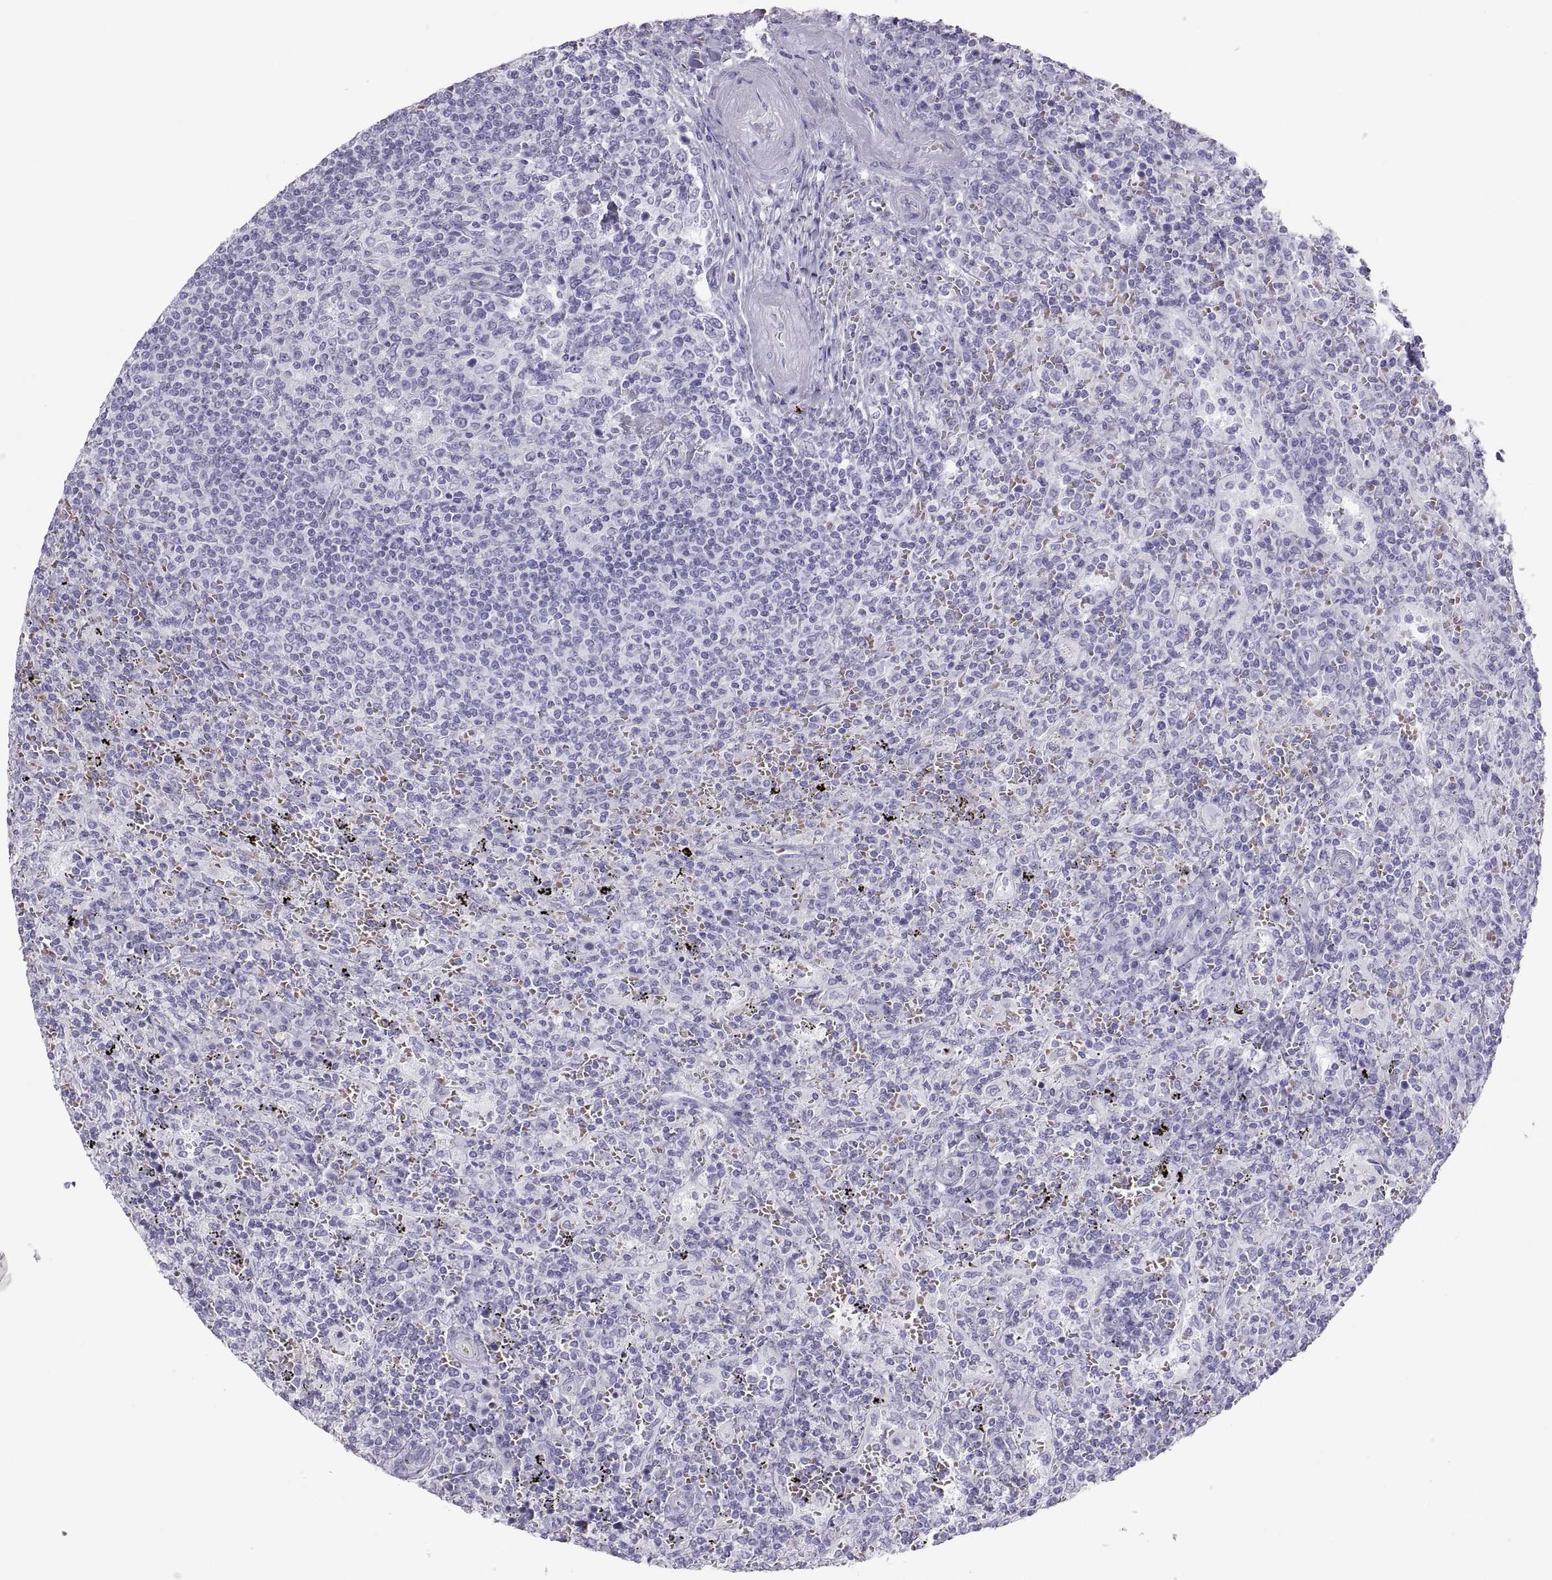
{"staining": {"intensity": "negative", "quantity": "none", "location": "none"}, "tissue": "lymphoma", "cell_type": "Tumor cells", "image_type": "cancer", "snomed": [{"axis": "morphology", "description": "Malignant lymphoma, non-Hodgkin's type, Low grade"}, {"axis": "topography", "description": "Spleen"}], "caption": "This micrograph is of lymphoma stained with IHC to label a protein in brown with the nuclei are counter-stained blue. There is no expression in tumor cells.", "gene": "SEMG1", "patient": {"sex": "male", "age": 62}}